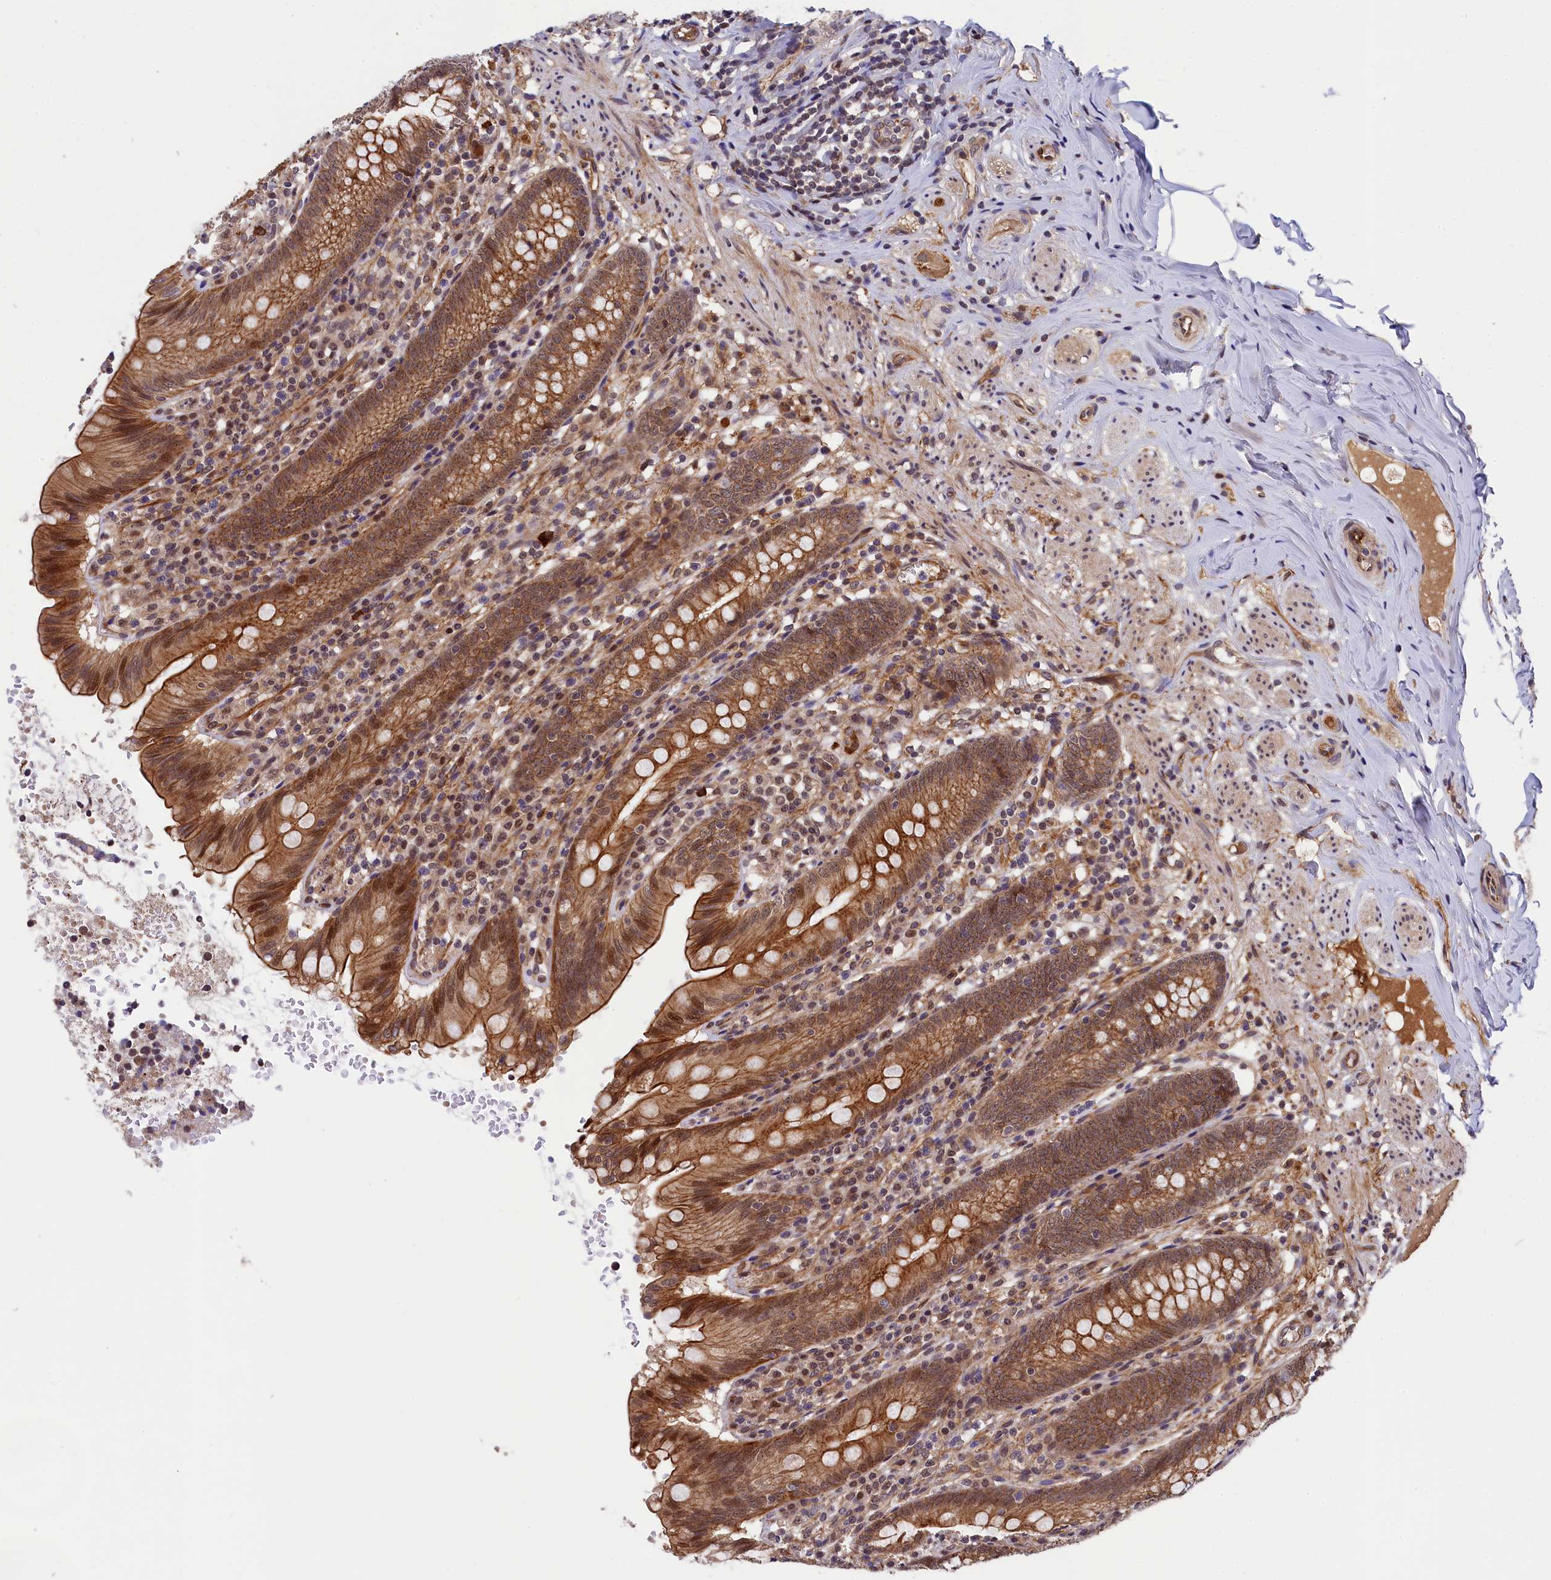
{"staining": {"intensity": "negative", "quantity": "none", "location": "none"}, "tissue": "appendix", "cell_type": "Glandular cells", "image_type": "normal", "snomed": [{"axis": "morphology", "description": "Normal tissue, NOS"}, {"axis": "topography", "description": "Appendix"}], "caption": "DAB (3,3'-diaminobenzidine) immunohistochemical staining of normal appendix reveals no significant staining in glandular cells.", "gene": "ARL14EP", "patient": {"sex": "male", "age": 55}}